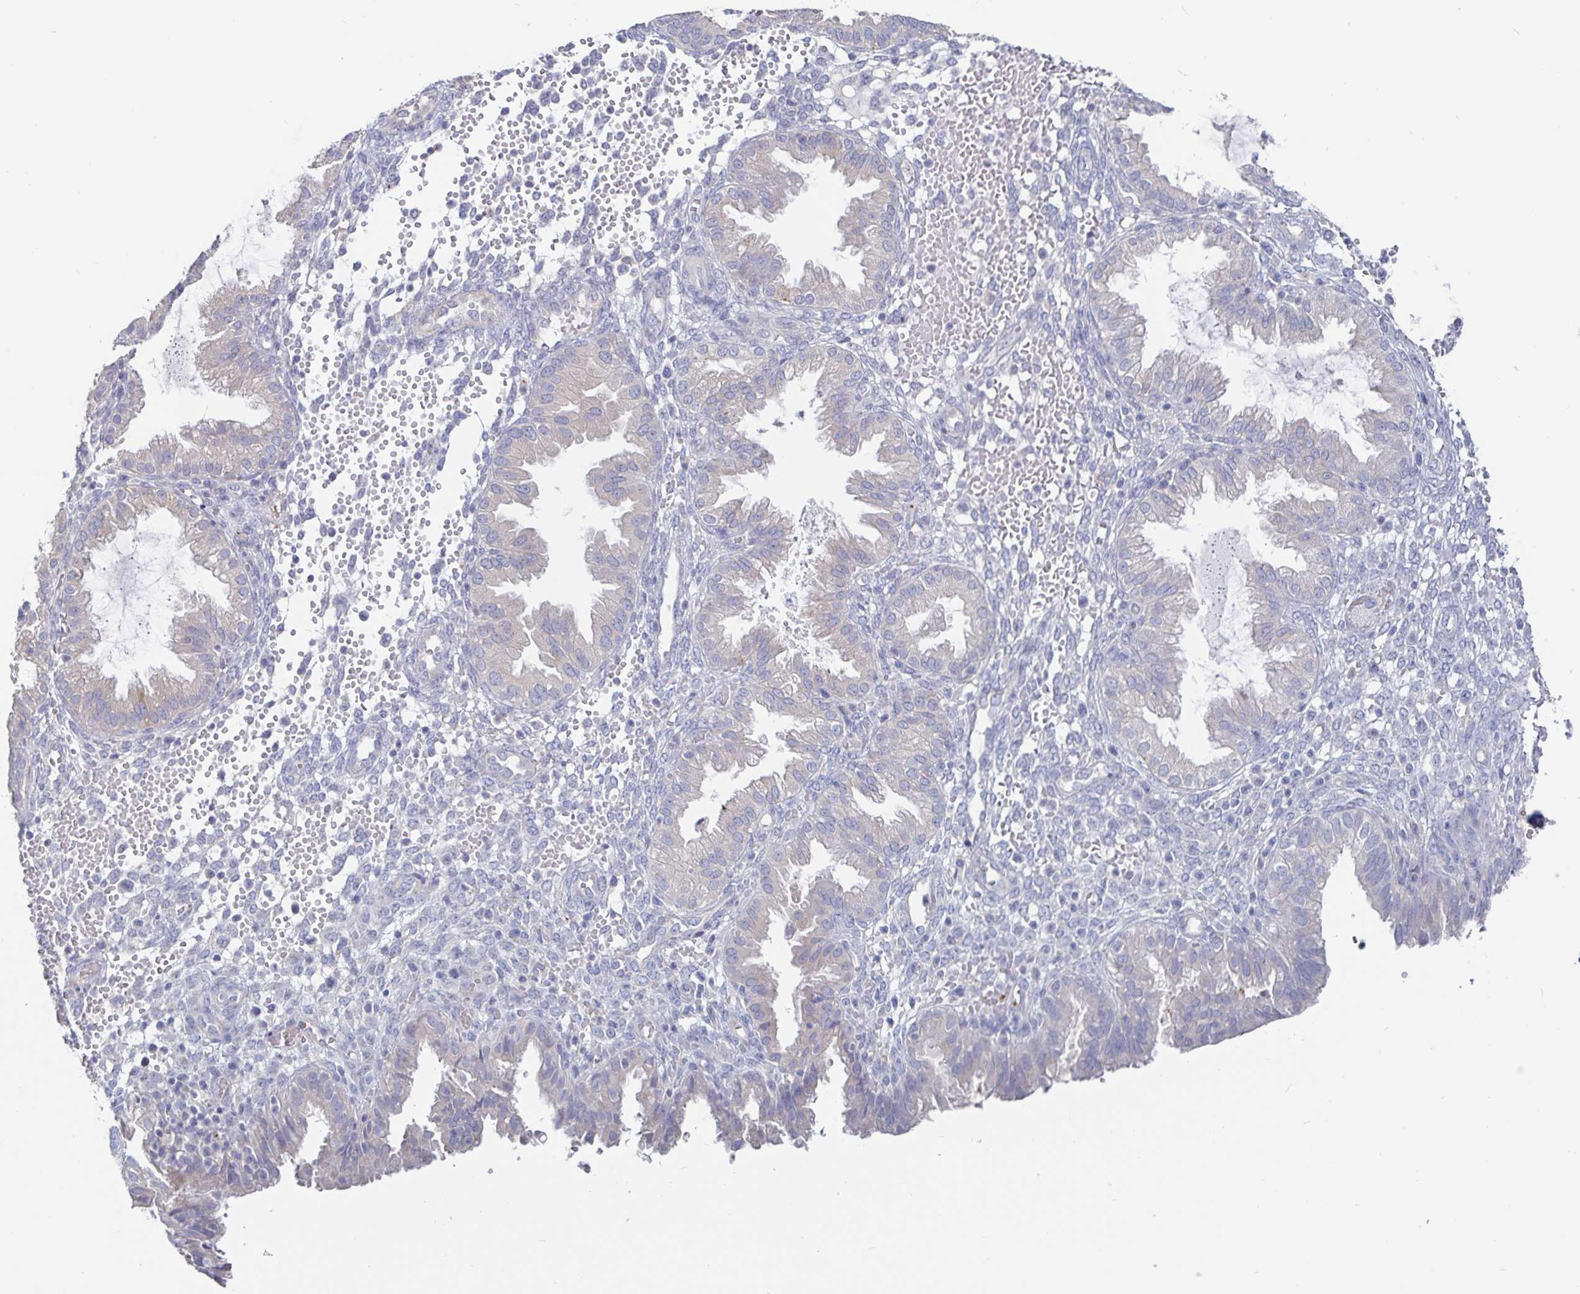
{"staining": {"intensity": "negative", "quantity": "none", "location": "none"}, "tissue": "endometrium", "cell_type": "Cells in endometrial stroma", "image_type": "normal", "snomed": [{"axis": "morphology", "description": "Normal tissue, NOS"}, {"axis": "topography", "description": "Endometrium"}], "caption": "This is an IHC micrograph of unremarkable endometrium. There is no expression in cells in endometrial stroma.", "gene": "SPPL3", "patient": {"sex": "female", "age": 33}}